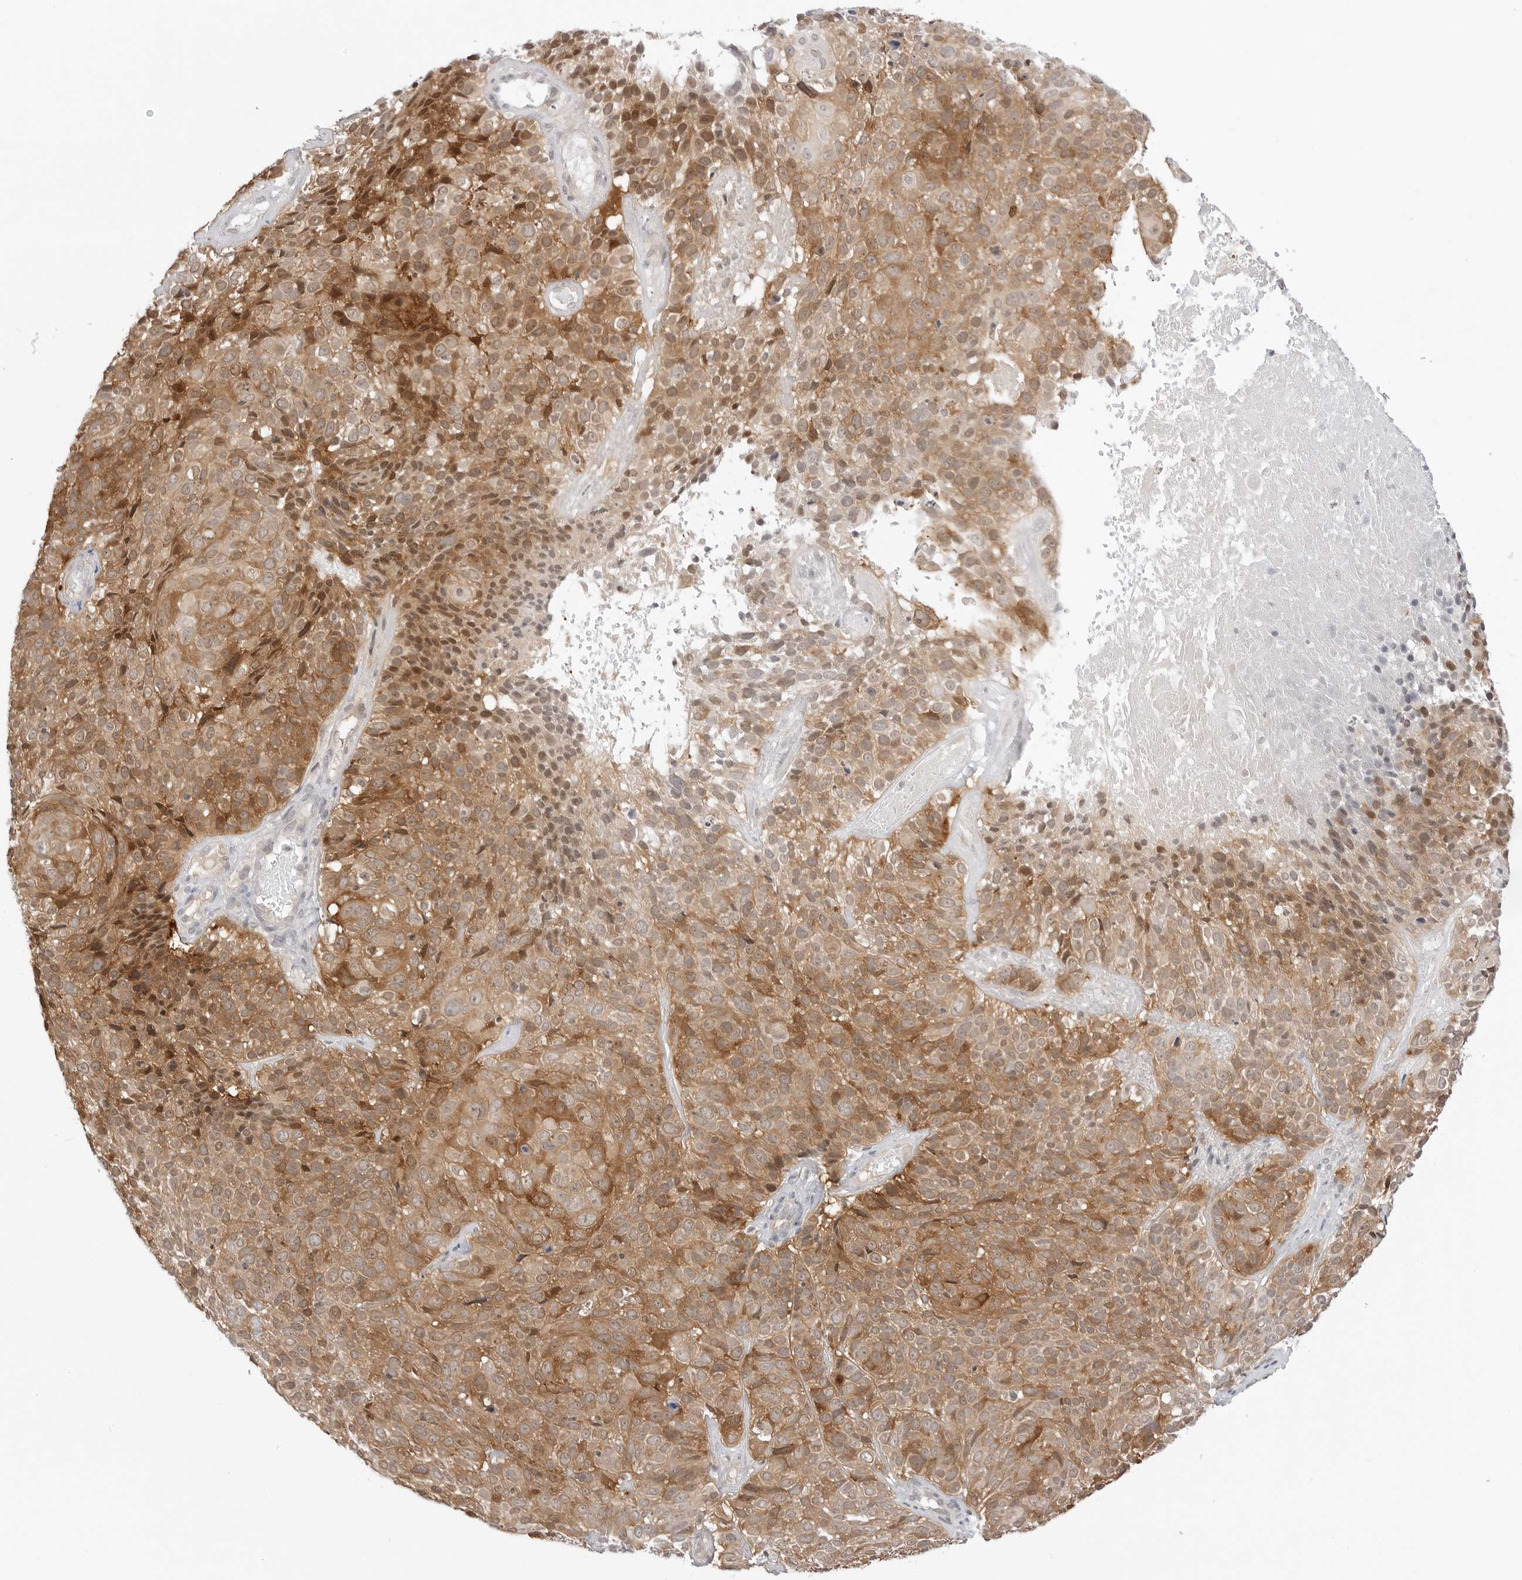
{"staining": {"intensity": "moderate", "quantity": ">75%", "location": "cytoplasmic/membranous,nuclear"}, "tissue": "cervical cancer", "cell_type": "Tumor cells", "image_type": "cancer", "snomed": [{"axis": "morphology", "description": "Squamous cell carcinoma, NOS"}, {"axis": "topography", "description": "Cervix"}], "caption": "Immunohistochemical staining of cervical squamous cell carcinoma shows medium levels of moderate cytoplasmic/membranous and nuclear protein positivity in approximately >75% of tumor cells. The staining was performed using DAB, with brown indicating positive protein expression. Nuclei are stained blue with hematoxylin.", "gene": "NUDC", "patient": {"sex": "female", "age": 74}}